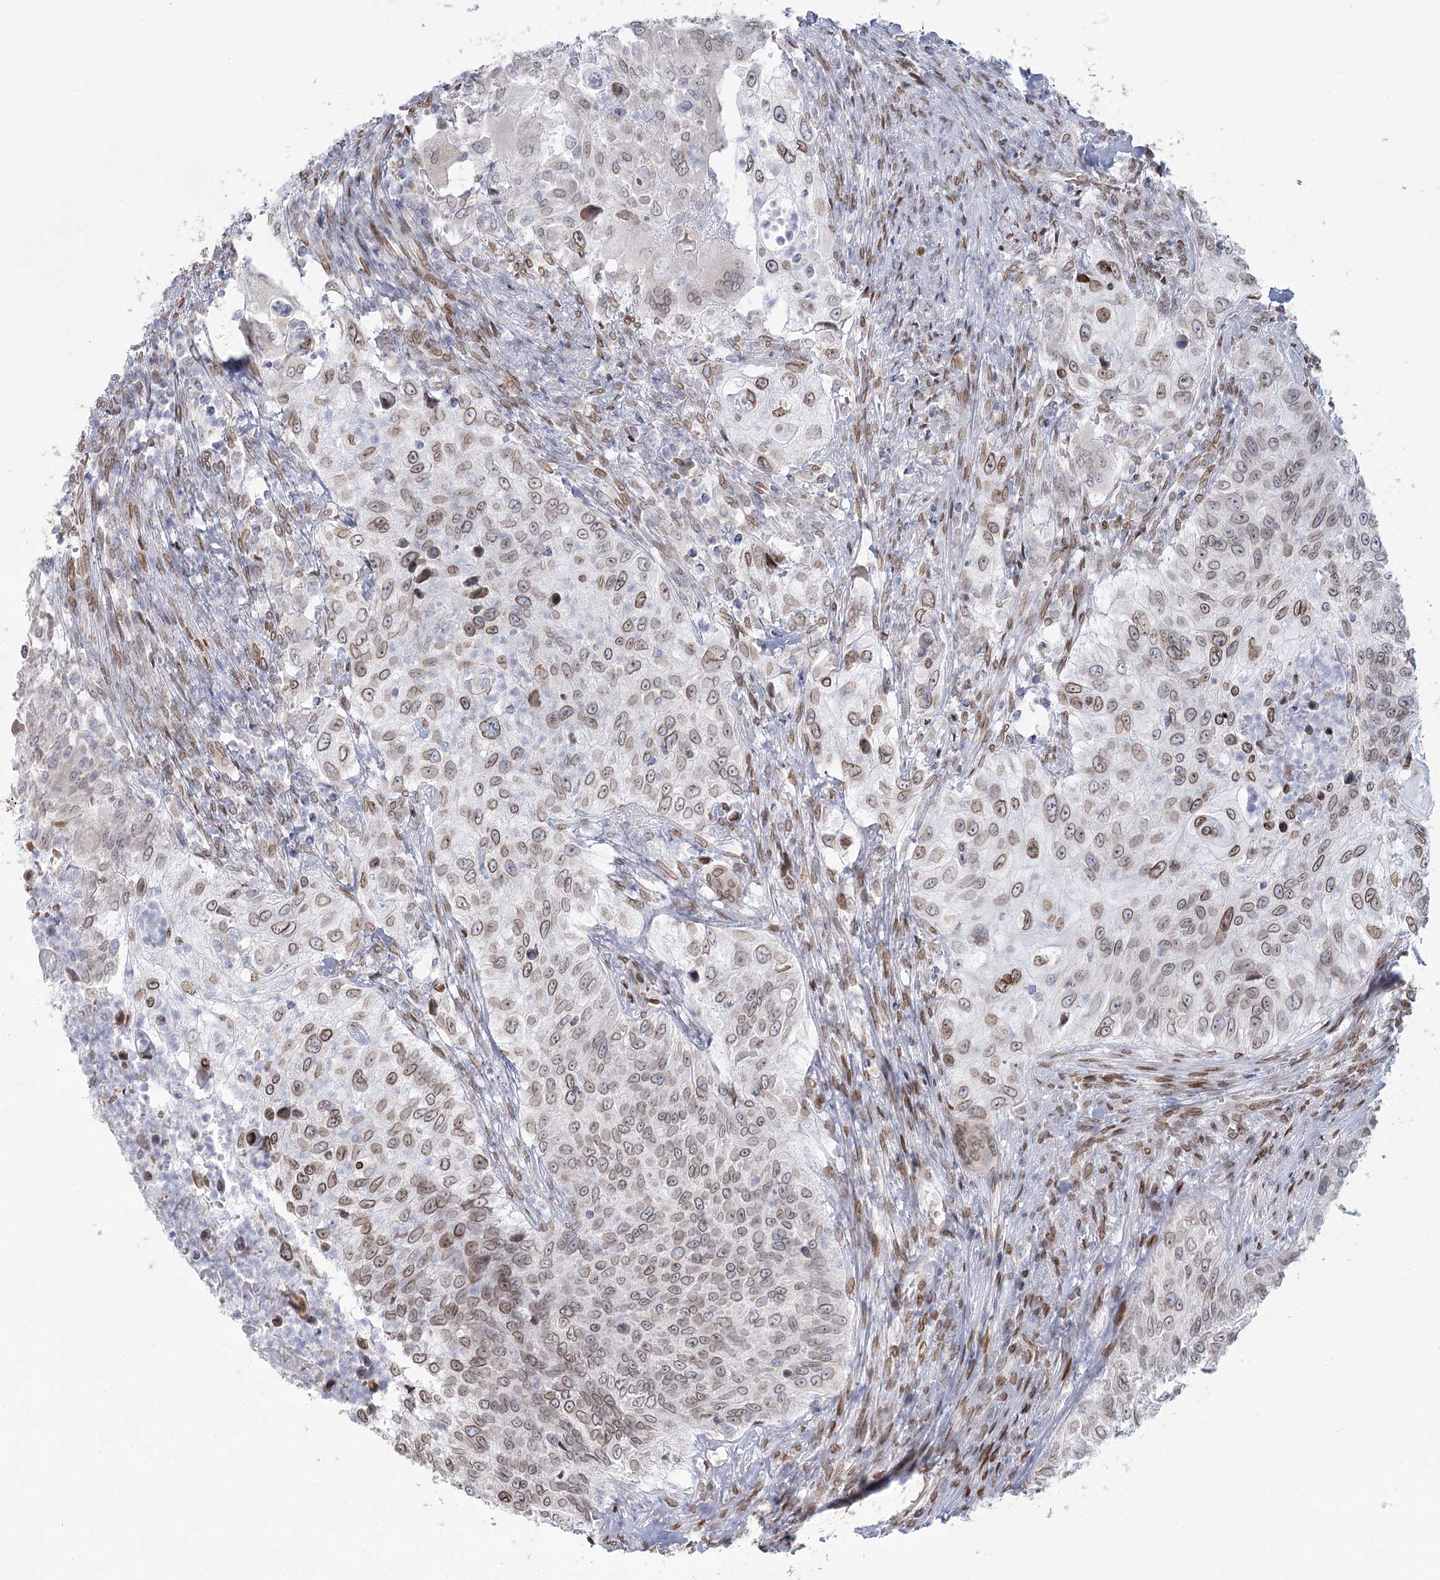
{"staining": {"intensity": "moderate", "quantity": ">75%", "location": "cytoplasmic/membranous,nuclear"}, "tissue": "urothelial cancer", "cell_type": "Tumor cells", "image_type": "cancer", "snomed": [{"axis": "morphology", "description": "Urothelial carcinoma, High grade"}, {"axis": "topography", "description": "Urinary bladder"}], "caption": "Protein staining by immunohistochemistry (IHC) demonstrates moderate cytoplasmic/membranous and nuclear staining in about >75% of tumor cells in urothelial cancer.", "gene": "VWA5A", "patient": {"sex": "female", "age": 60}}